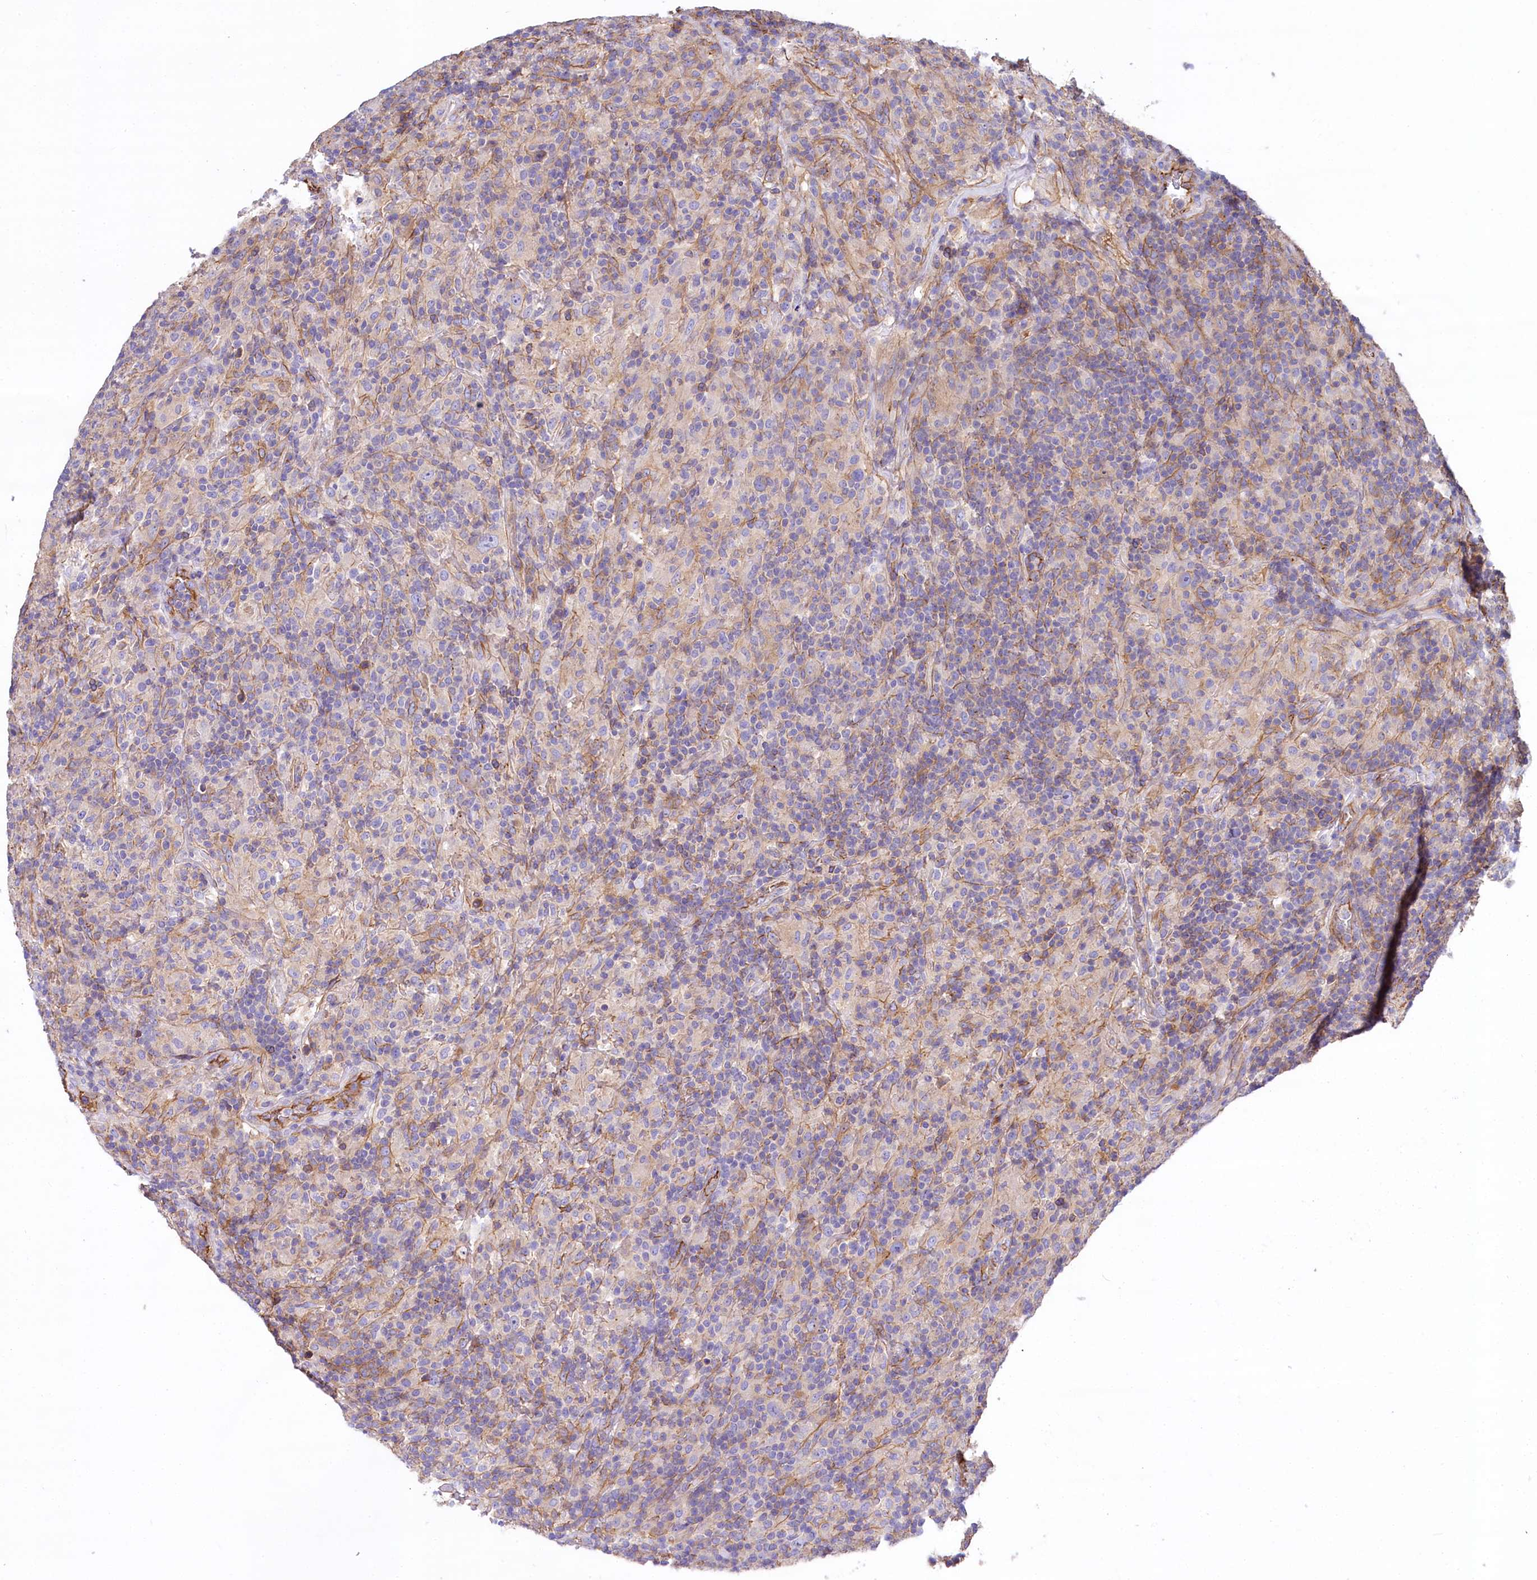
{"staining": {"intensity": "negative", "quantity": "none", "location": "none"}, "tissue": "lymphoma", "cell_type": "Tumor cells", "image_type": "cancer", "snomed": [{"axis": "morphology", "description": "Hodgkin's disease, NOS"}, {"axis": "topography", "description": "Lymph node"}], "caption": "An image of Hodgkin's disease stained for a protein demonstrates no brown staining in tumor cells.", "gene": "FCHSD2", "patient": {"sex": "male", "age": 70}}